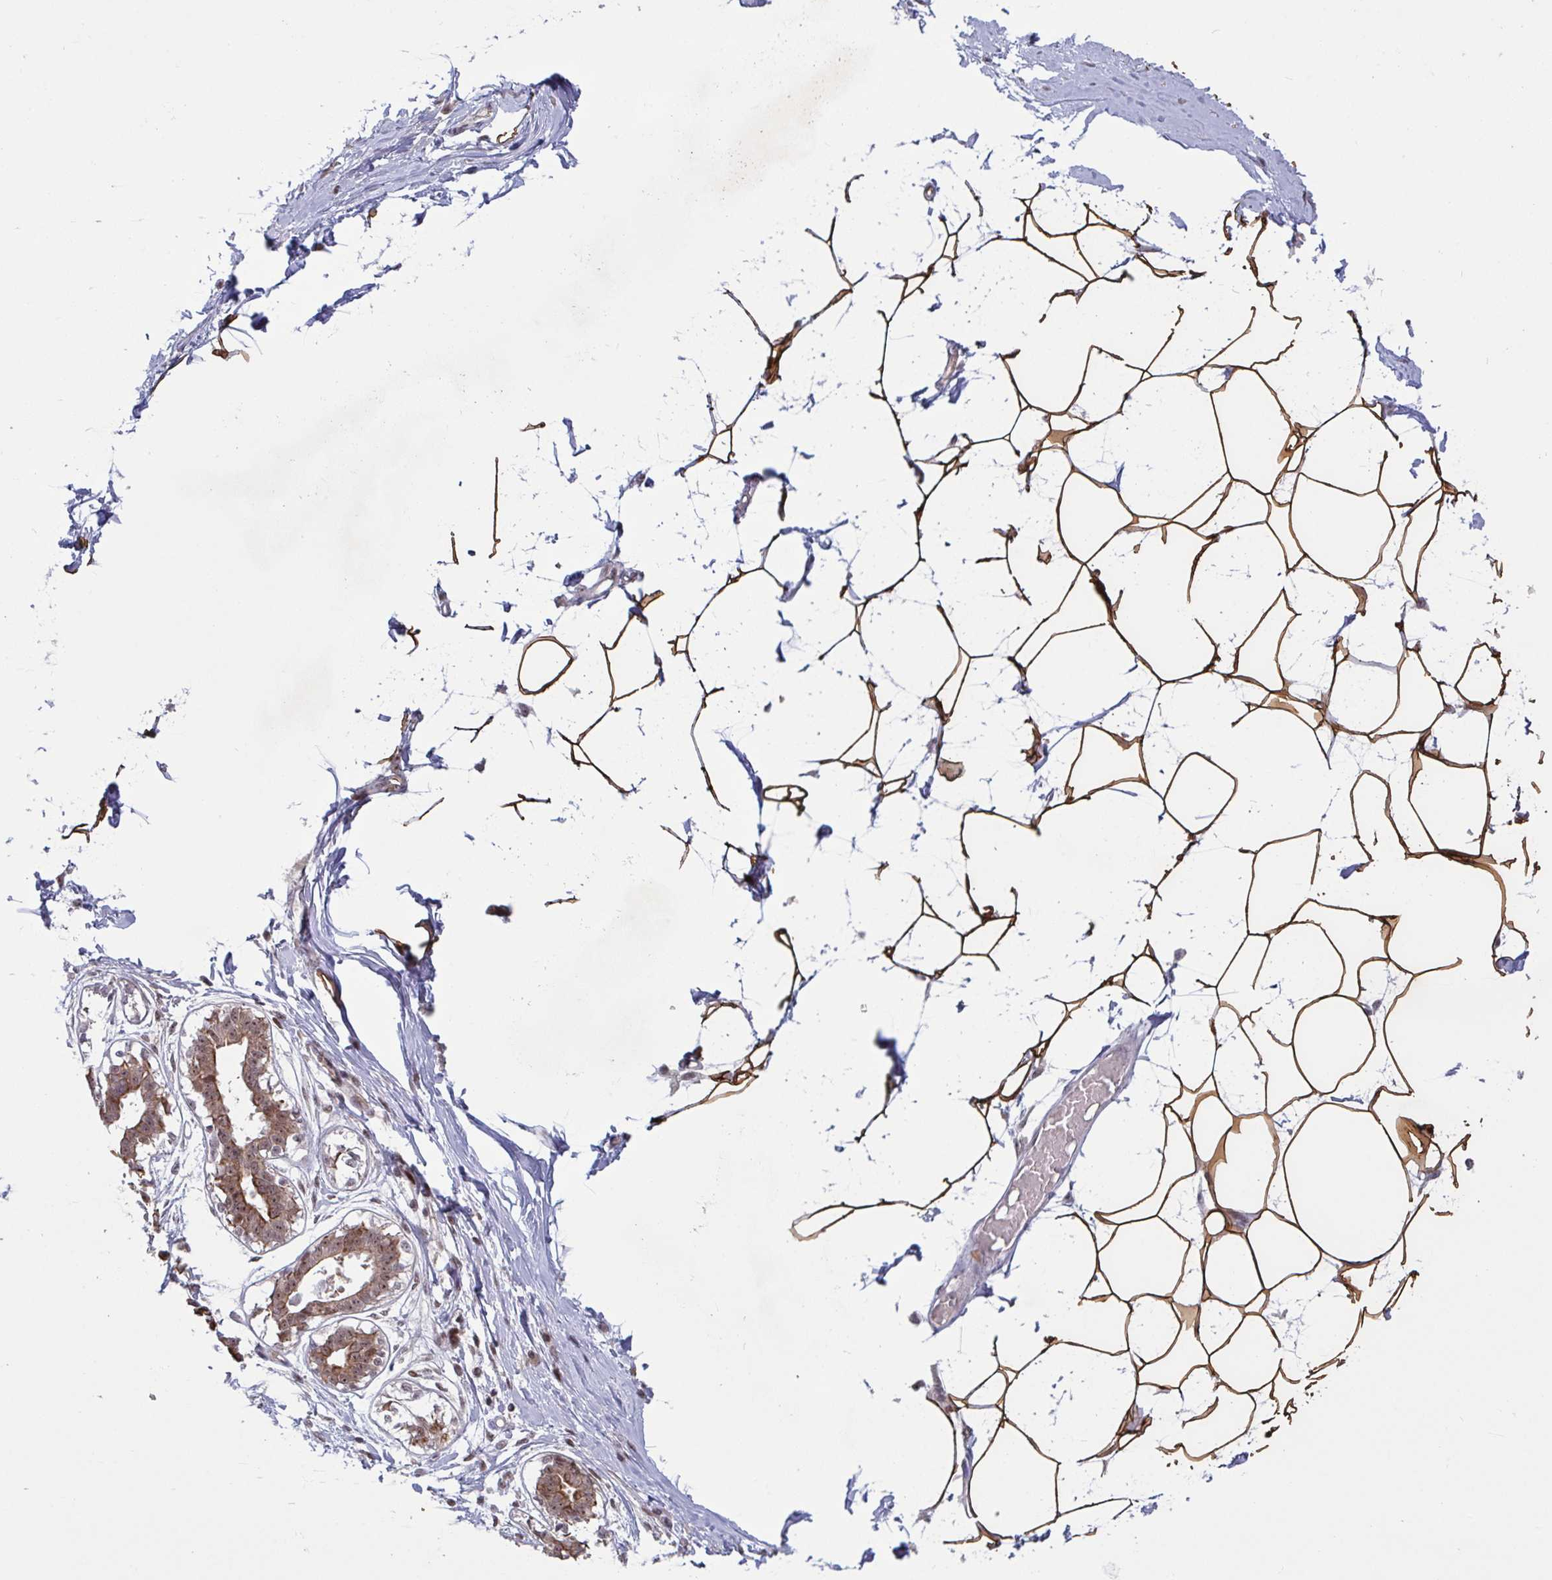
{"staining": {"intensity": "strong", "quantity": ">75%", "location": "cytoplasmic/membranous"}, "tissue": "breast", "cell_type": "Adipocytes", "image_type": "normal", "snomed": [{"axis": "morphology", "description": "Normal tissue, NOS"}, {"axis": "topography", "description": "Breast"}], "caption": "A brown stain labels strong cytoplasmic/membranous staining of a protein in adipocytes of benign breast.", "gene": "NLRP13", "patient": {"sex": "female", "age": 45}}